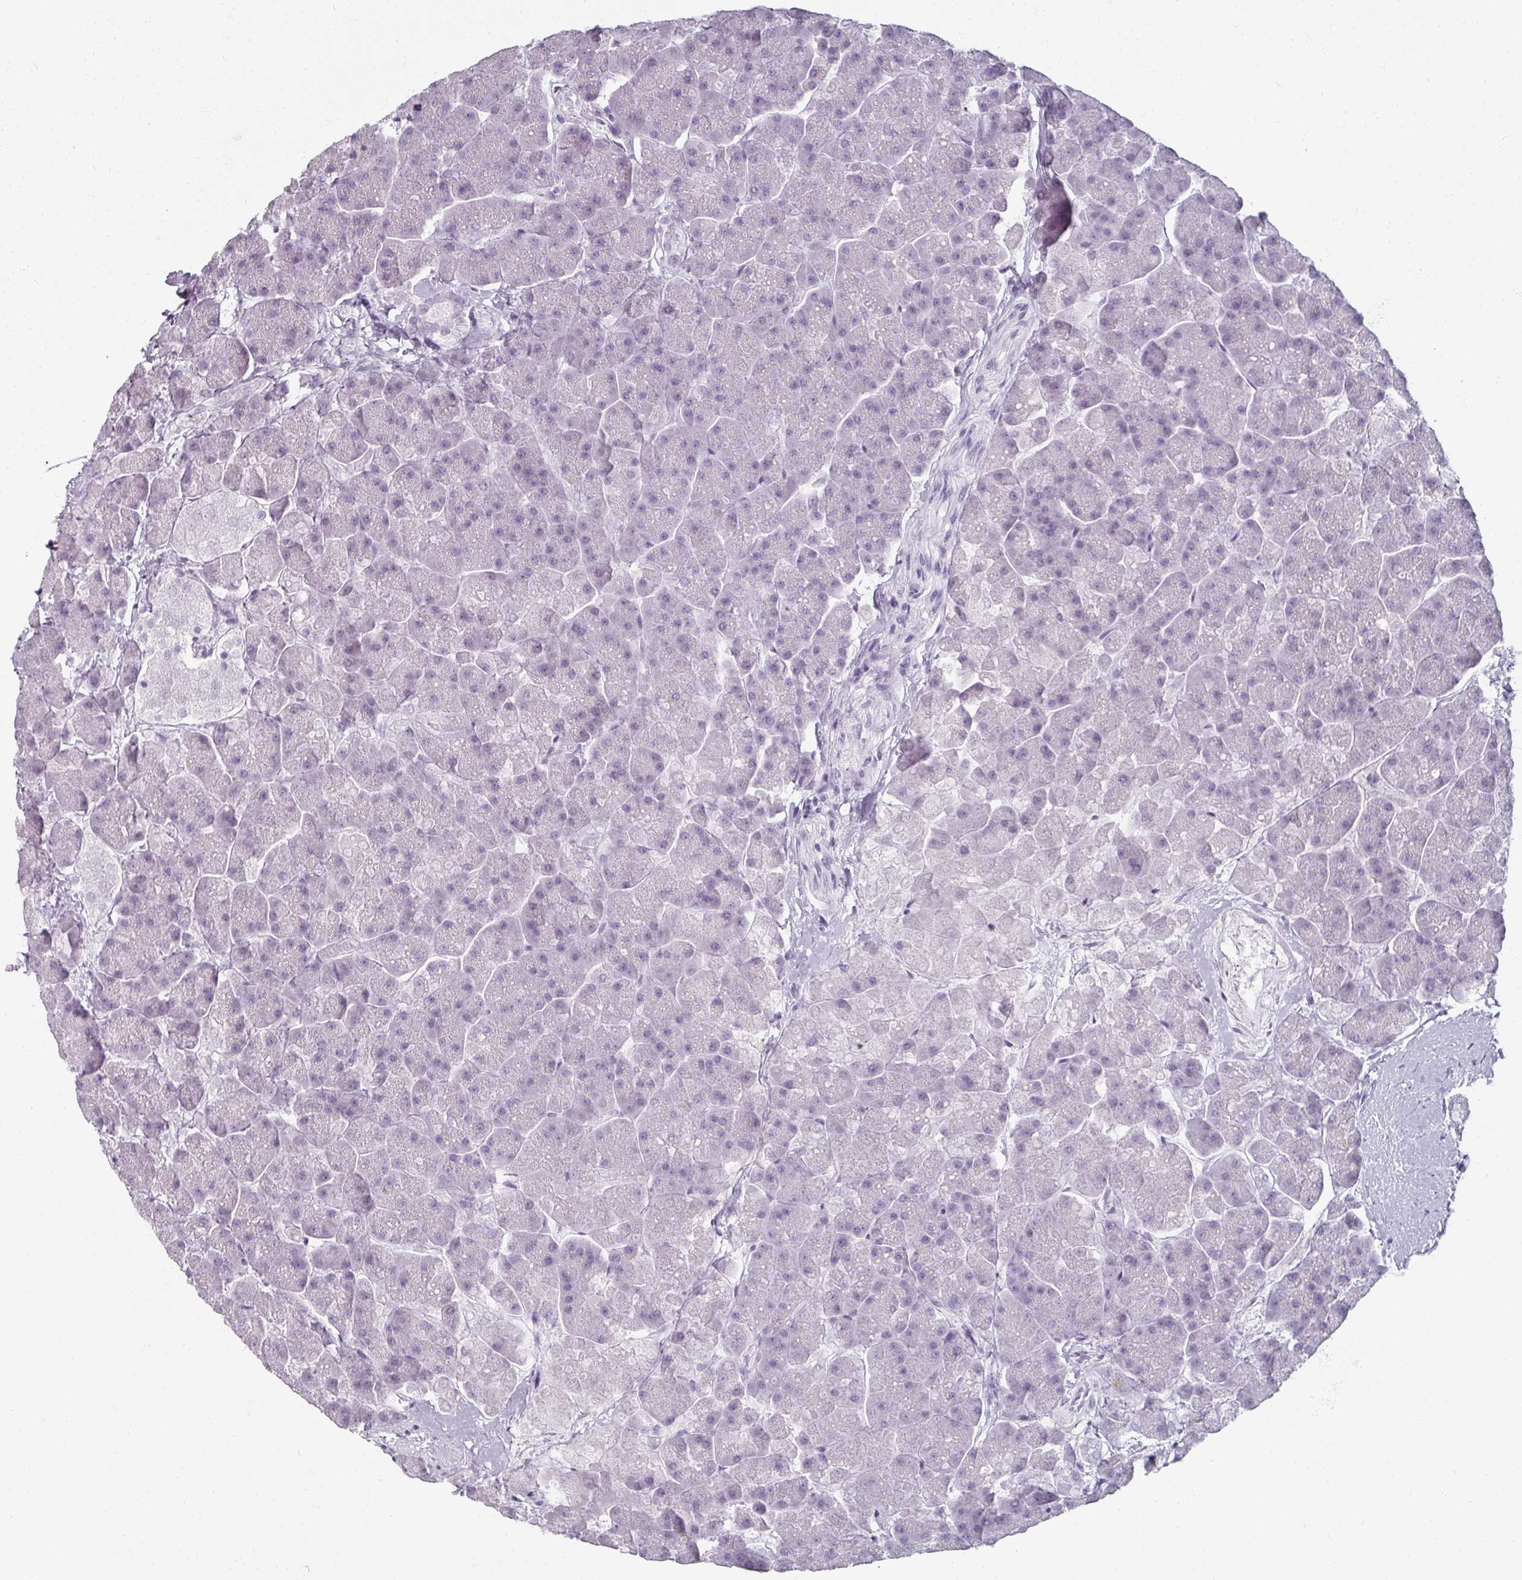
{"staining": {"intensity": "negative", "quantity": "none", "location": "none"}, "tissue": "pancreas", "cell_type": "Exocrine glandular cells", "image_type": "normal", "snomed": [{"axis": "morphology", "description": "Normal tissue, NOS"}, {"axis": "topography", "description": "Pancreas"}, {"axis": "topography", "description": "Peripheral nerve tissue"}], "caption": "Micrograph shows no significant protein expression in exocrine glandular cells of normal pancreas.", "gene": "REG3A", "patient": {"sex": "male", "age": 54}}